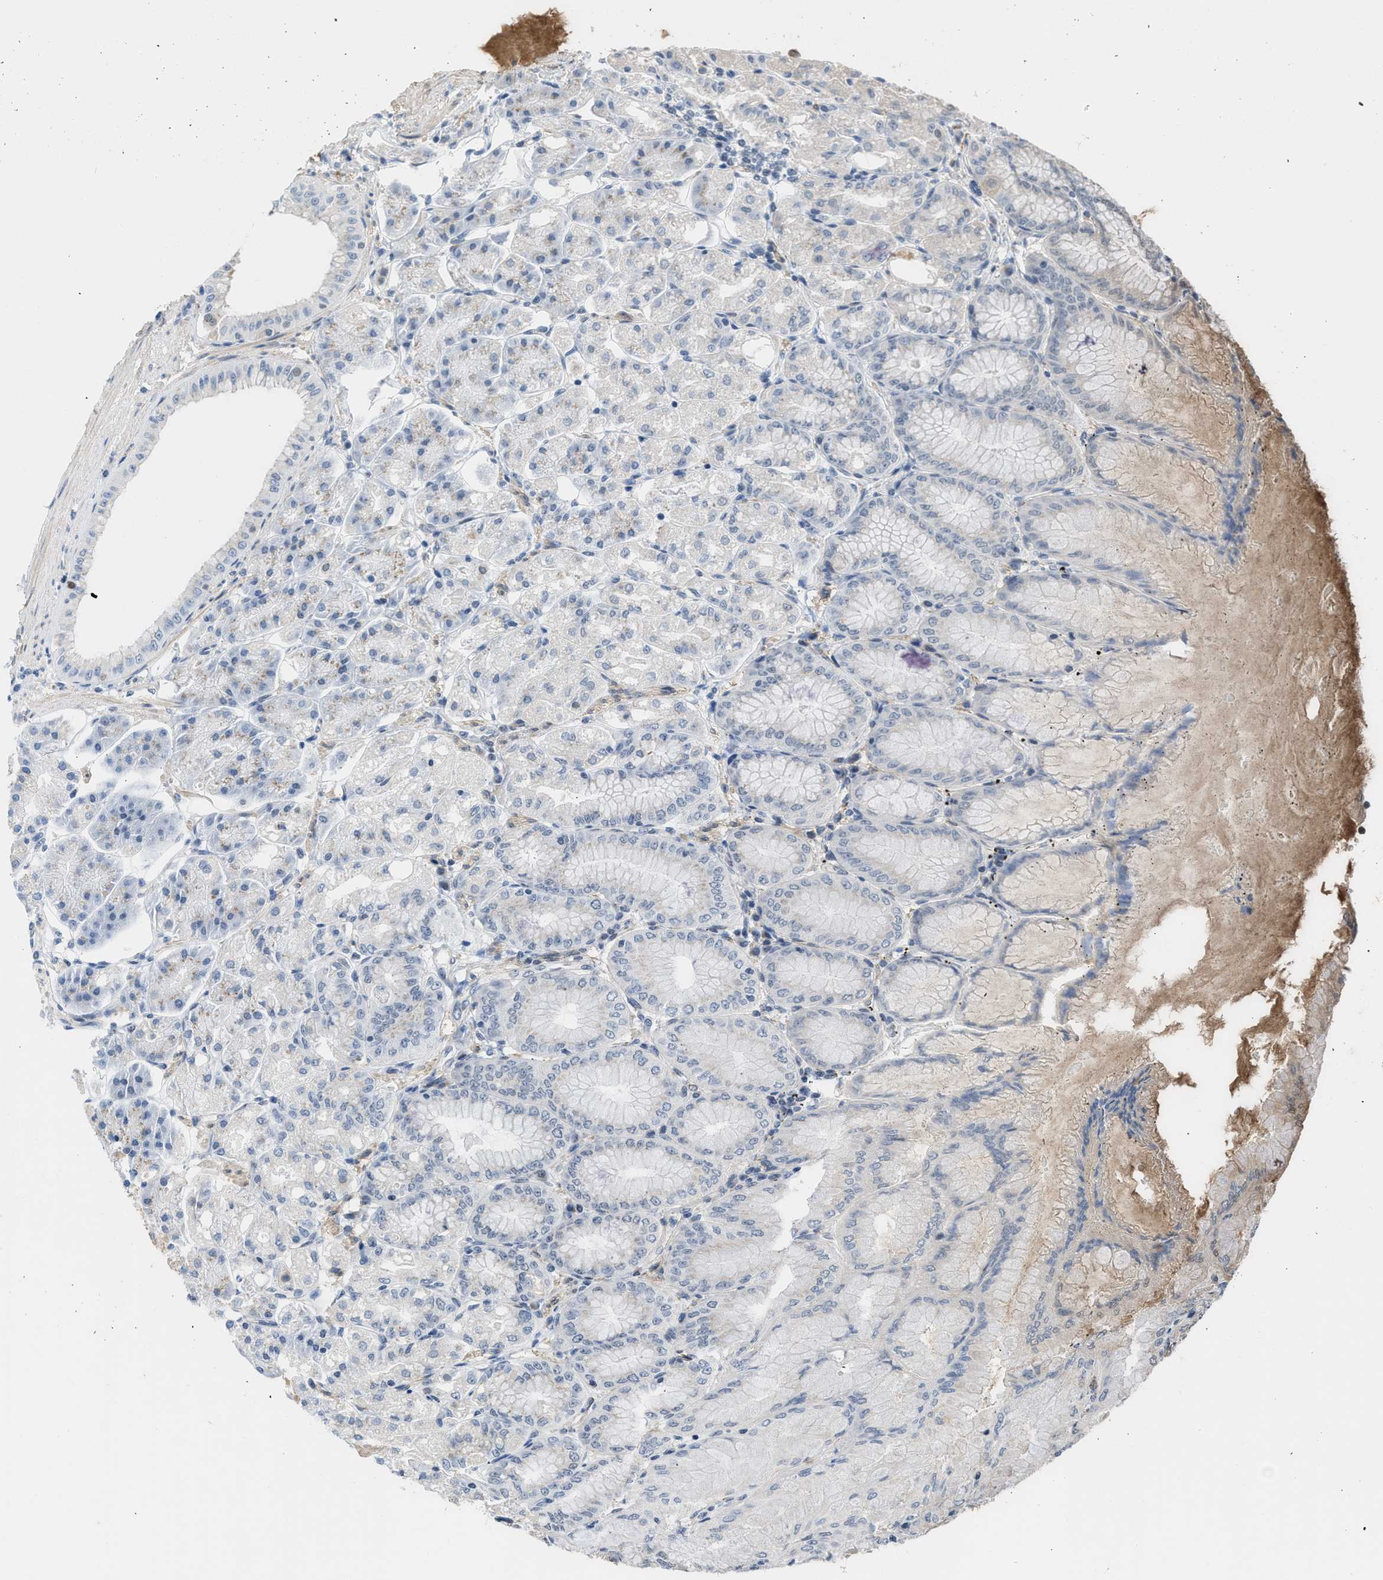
{"staining": {"intensity": "weak", "quantity": "<25%", "location": "nuclear"}, "tissue": "stomach", "cell_type": "Glandular cells", "image_type": "normal", "snomed": [{"axis": "morphology", "description": "Normal tissue, NOS"}, {"axis": "topography", "description": "Stomach, lower"}], "caption": "A micrograph of stomach stained for a protein shows no brown staining in glandular cells.", "gene": "TERF2IP", "patient": {"sex": "male", "age": 71}}